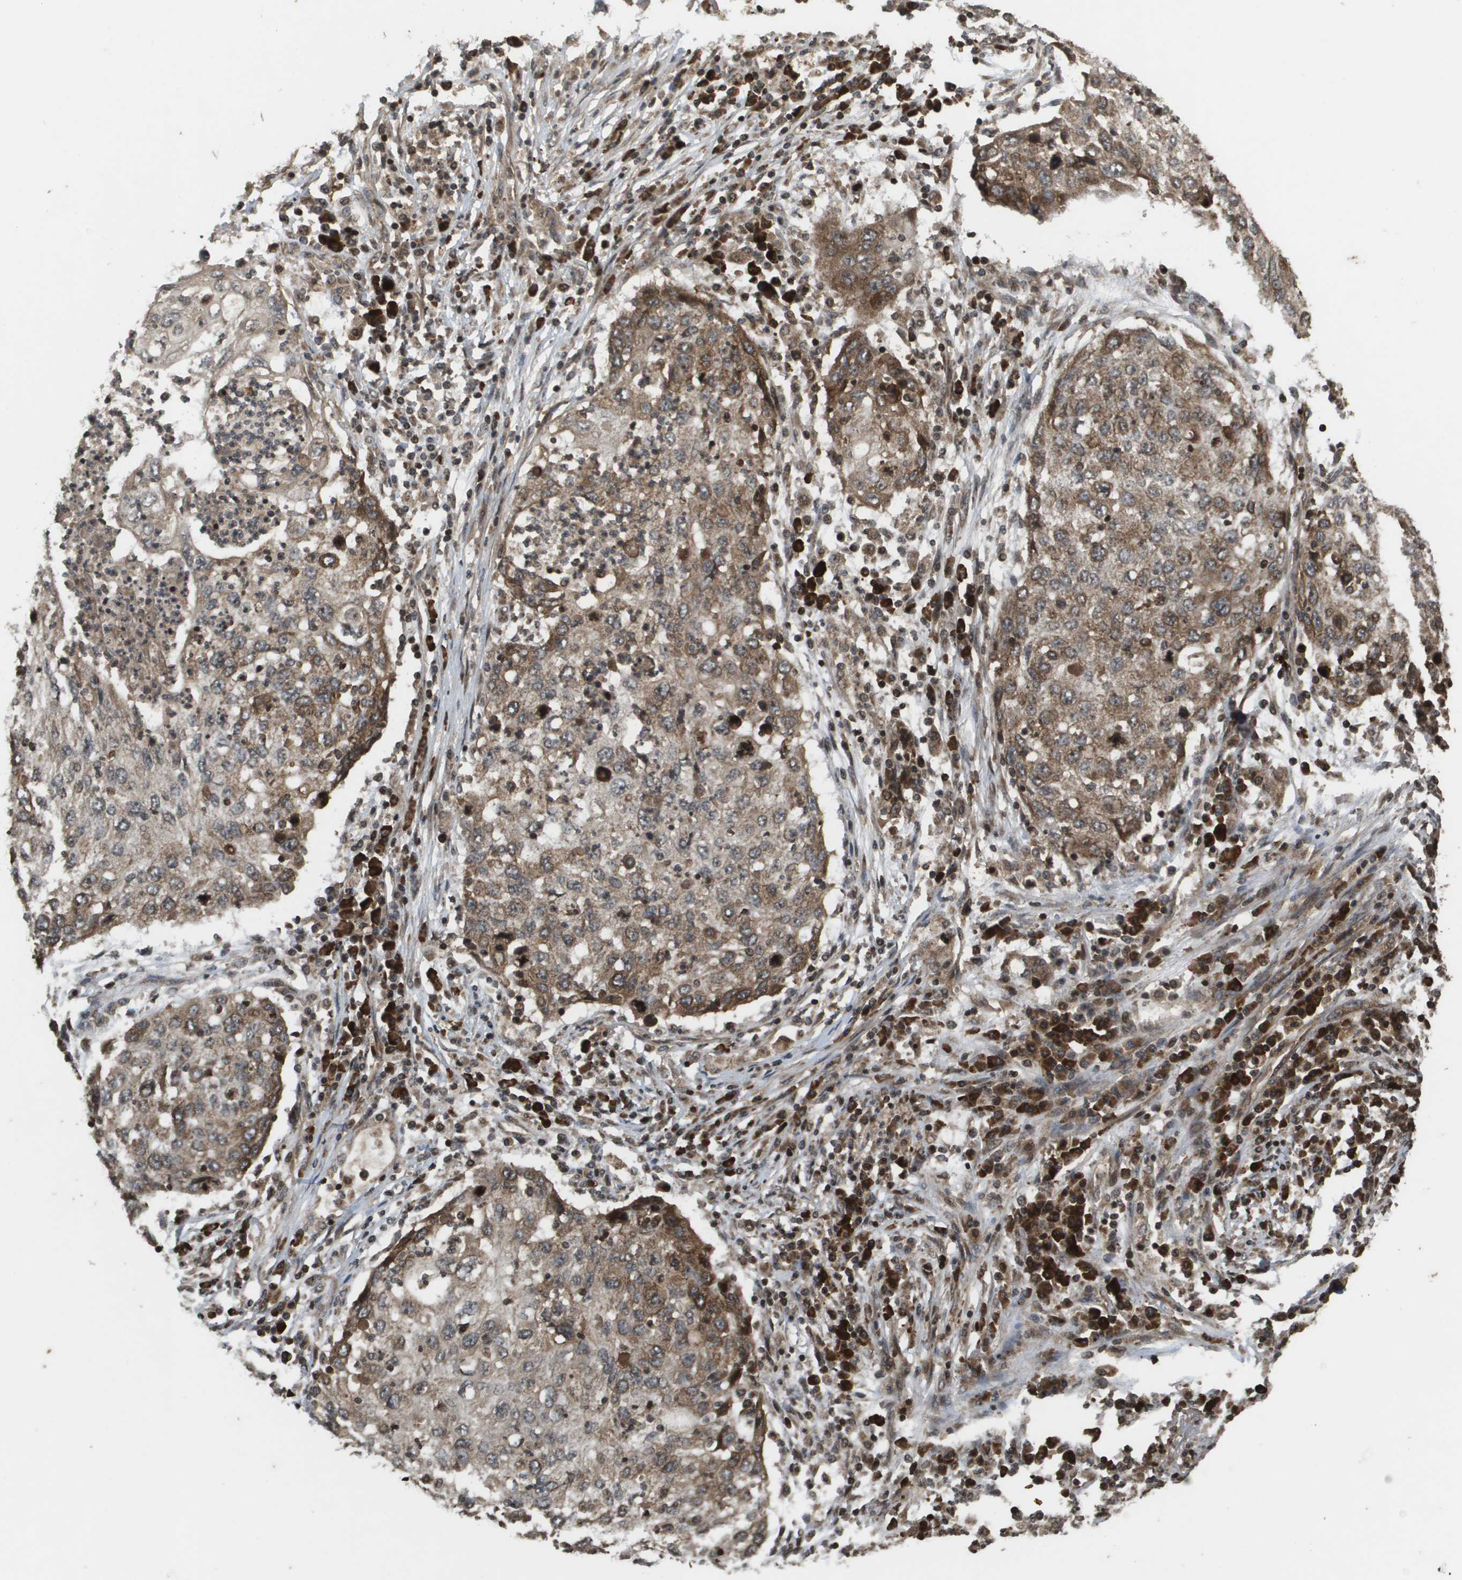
{"staining": {"intensity": "moderate", "quantity": ">75%", "location": "cytoplasmic/membranous,nuclear"}, "tissue": "lung cancer", "cell_type": "Tumor cells", "image_type": "cancer", "snomed": [{"axis": "morphology", "description": "Squamous cell carcinoma, NOS"}, {"axis": "topography", "description": "Lung"}], "caption": "Protein expression analysis of human lung squamous cell carcinoma reveals moderate cytoplasmic/membranous and nuclear positivity in approximately >75% of tumor cells. The protein is shown in brown color, while the nuclei are stained blue.", "gene": "KIF11", "patient": {"sex": "female", "age": 63}}